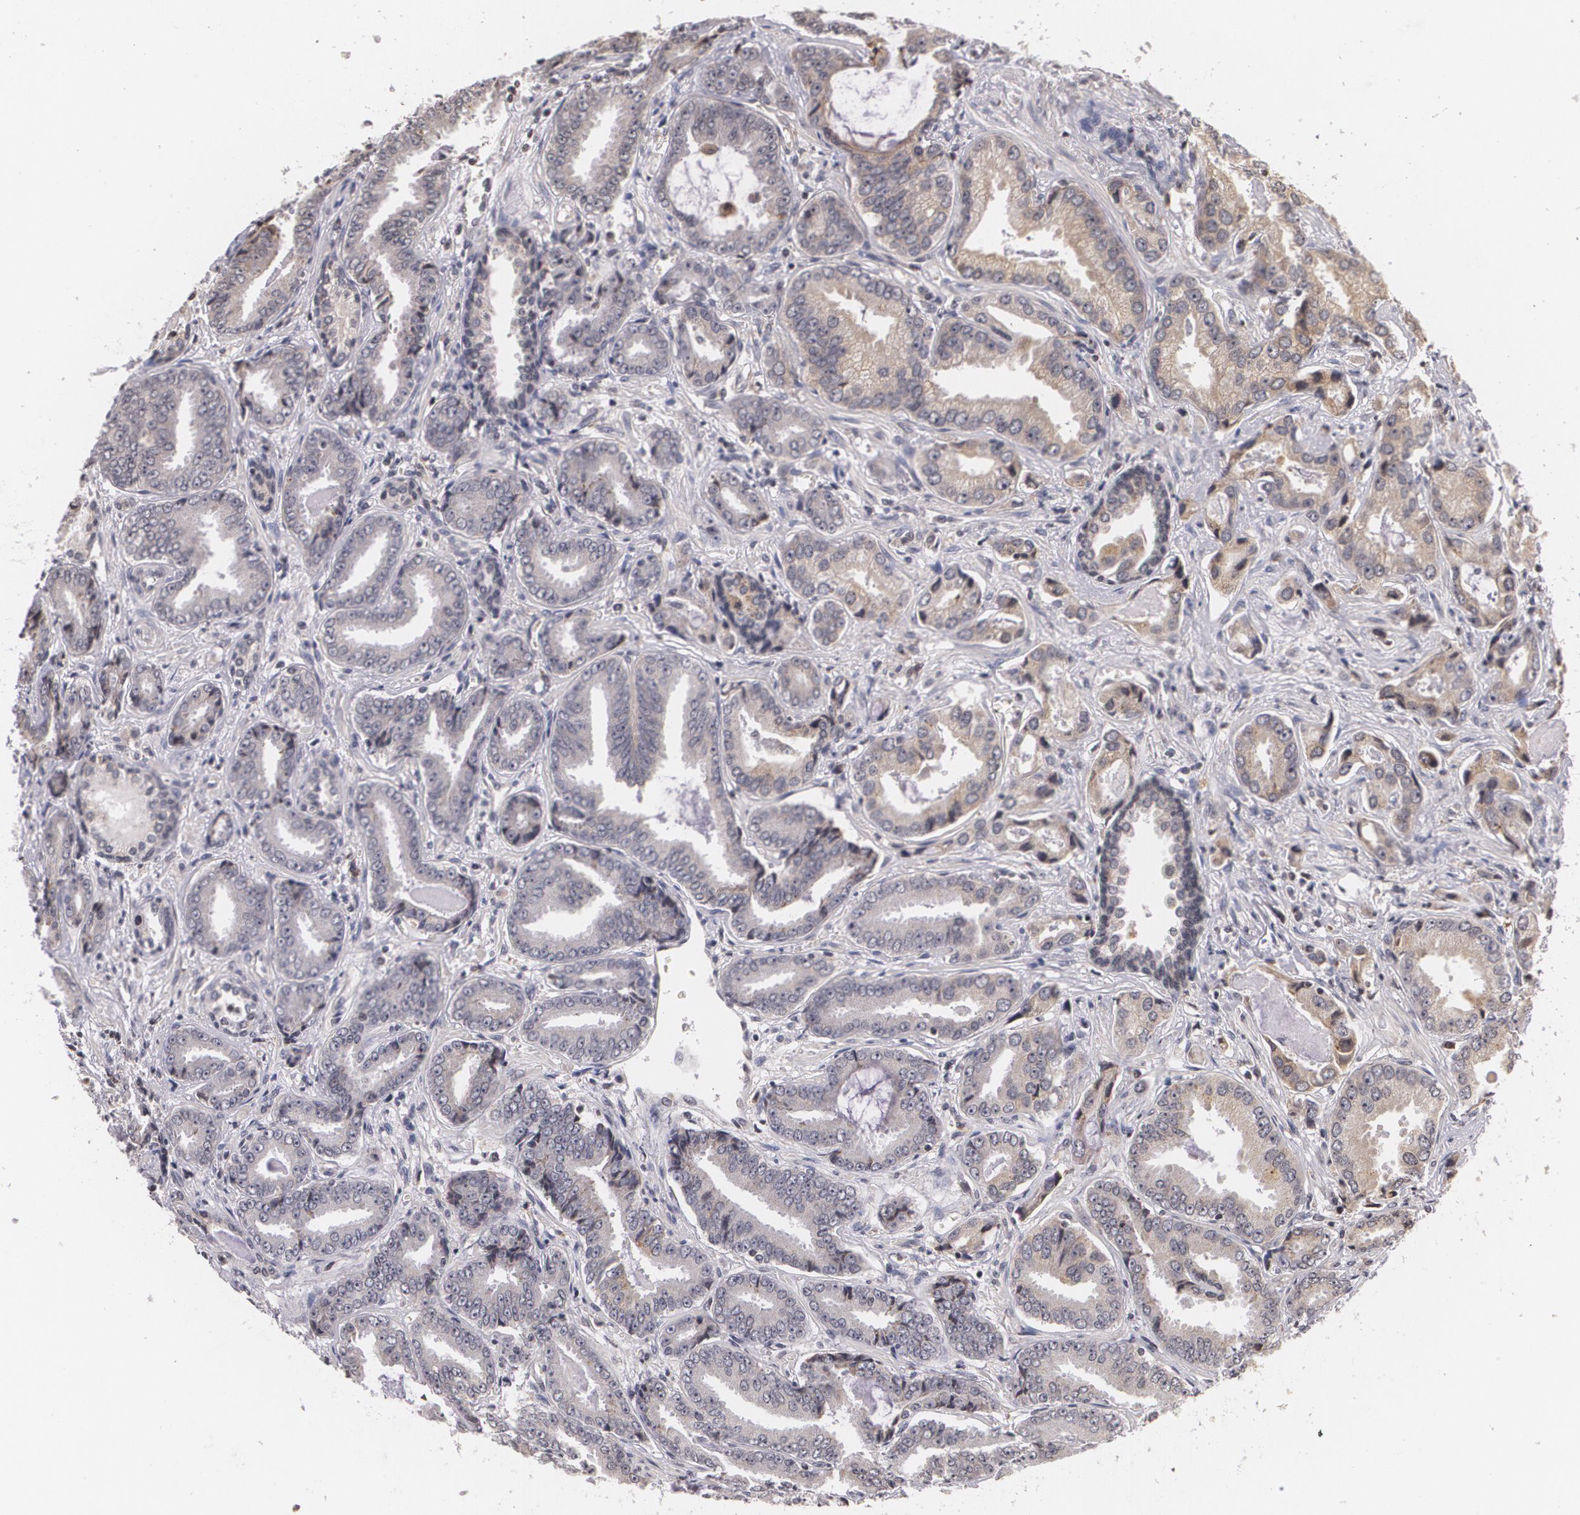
{"staining": {"intensity": "weak", "quantity": "<25%", "location": "cytoplasmic/membranous"}, "tissue": "prostate cancer", "cell_type": "Tumor cells", "image_type": "cancer", "snomed": [{"axis": "morphology", "description": "Adenocarcinoma, Low grade"}, {"axis": "topography", "description": "Prostate"}], "caption": "Tumor cells show no significant expression in prostate adenocarcinoma (low-grade).", "gene": "VAV3", "patient": {"sex": "male", "age": 65}}